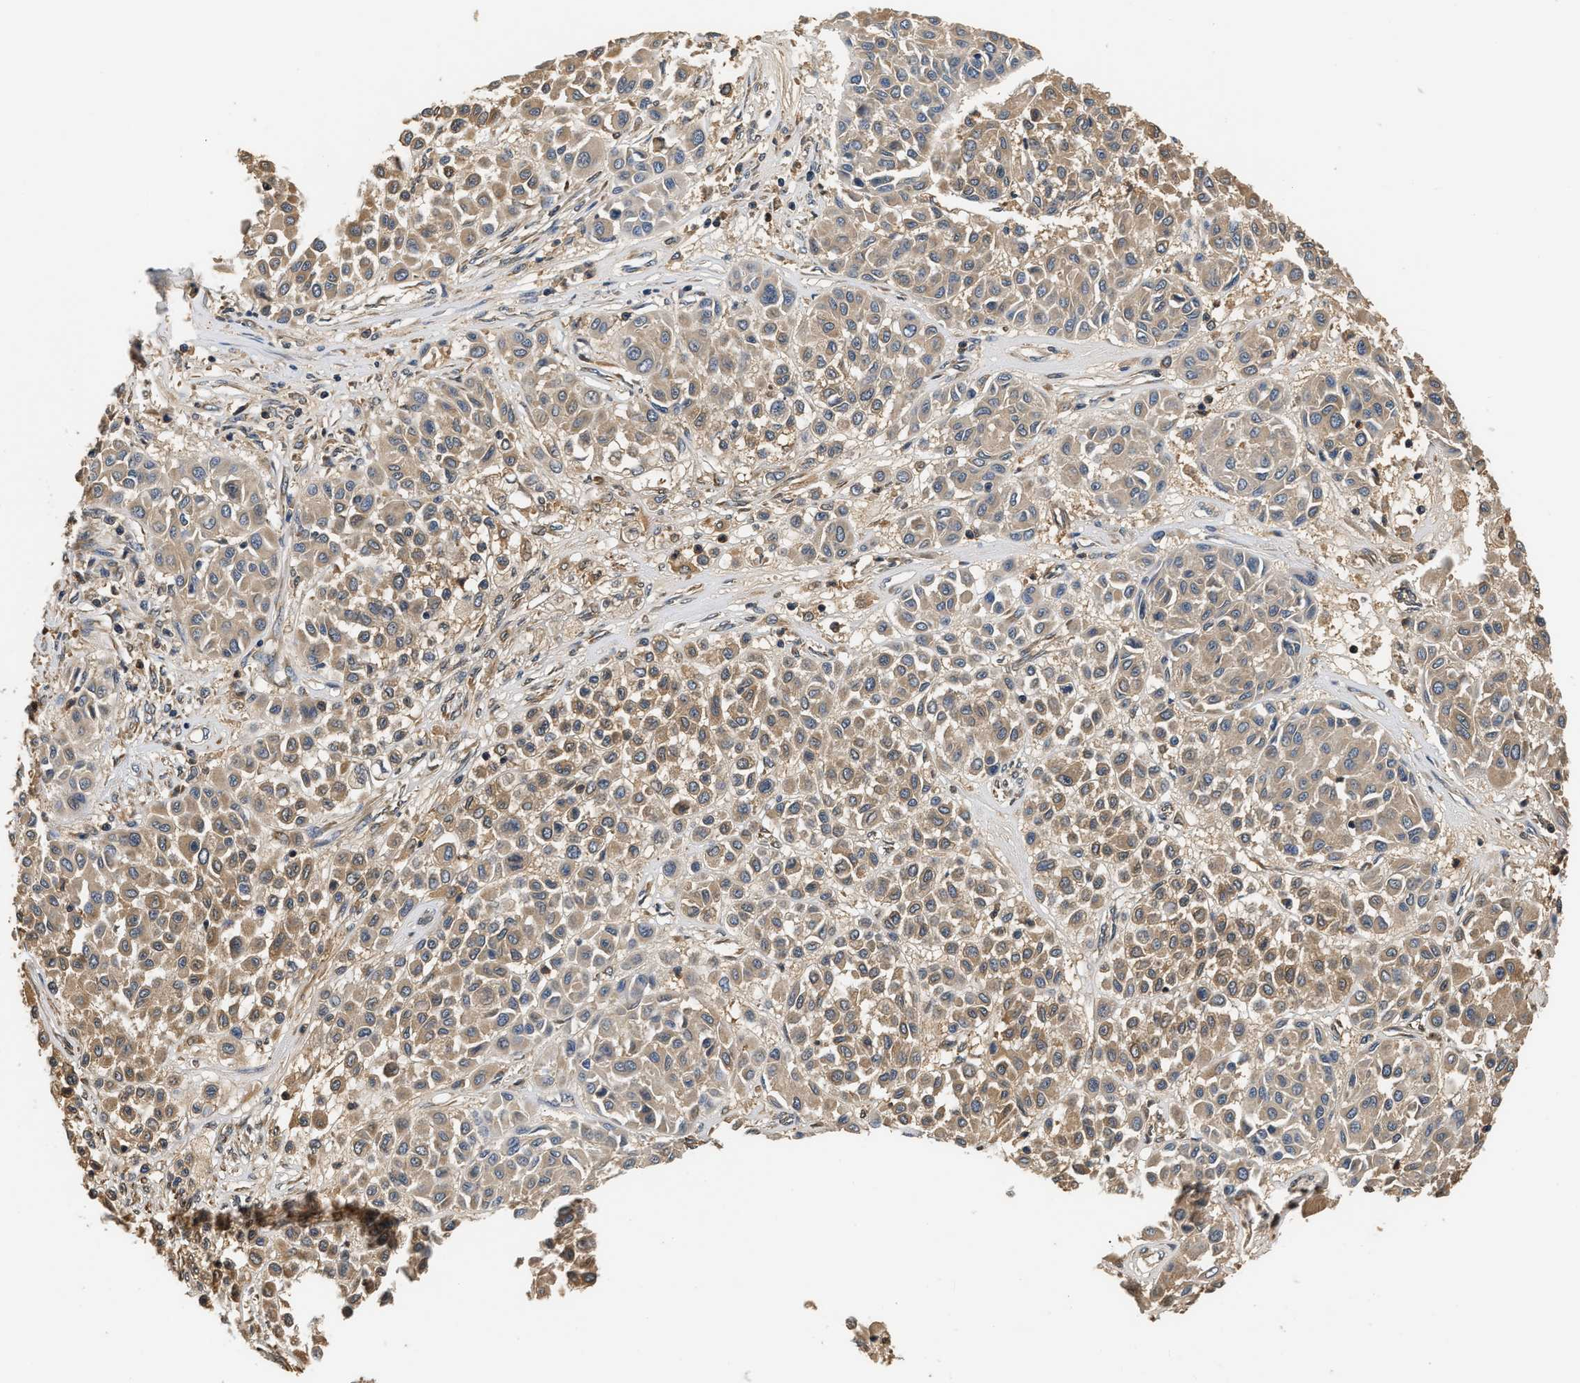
{"staining": {"intensity": "weak", "quantity": ">75%", "location": "cytoplasmic/membranous"}, "tissue": "melanoma", "cell_type": "Tumor cells", "image_type": "cancer", "snomed": [{"axis": "morphology", "description": "Malignant melanoma, Metastatic site"}, {"axis": "topography", "description": "Soft tissue"}], "caption": "A micrograph of melanoma stained for a protein shows weak cytoplasmic/membranous brown staining in tumor cells.", "gene": "GPI", "patient": {"sex": "male", "age": 41}}